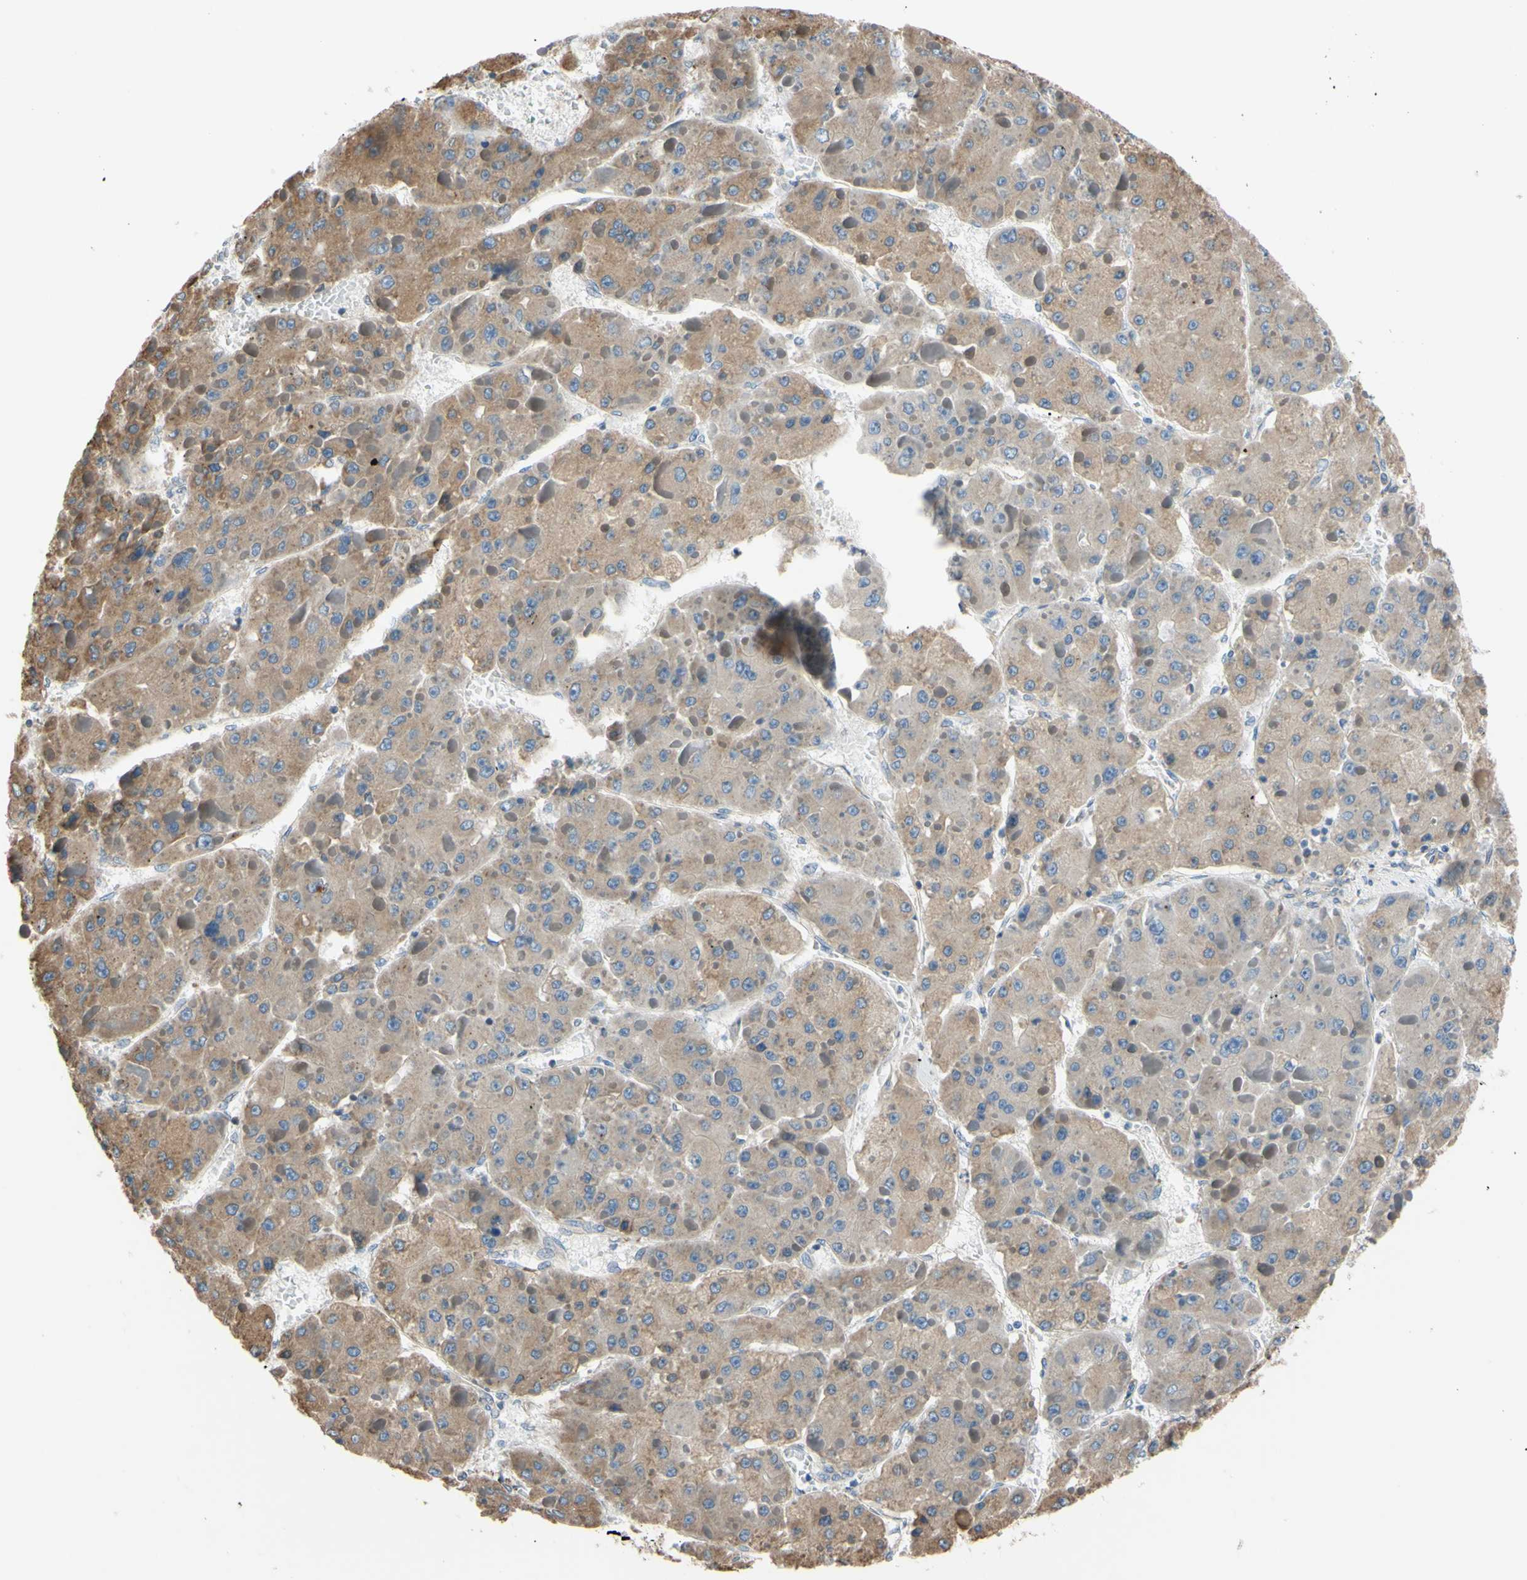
{"staining": {"intensity": "moderate", "quantity": ">75%", "location": "cytoplasmic/membranous"}, "tissue": "liver cancer", "cell_type": "Tumor cells", "image_type": "cancer", "snomed": [{"axis": "morphology", "description": "Carcinoma, Hepatocellular, NOS"}, {"axis": "topography", "description": "Liver"}], "caption": "Liver cancer (hepatocellular carcinoma) stained with a protein marker displays moderate staining in tumor cells.", "gene": "BMF", "patient": {"sex": "female", "age": 73}}